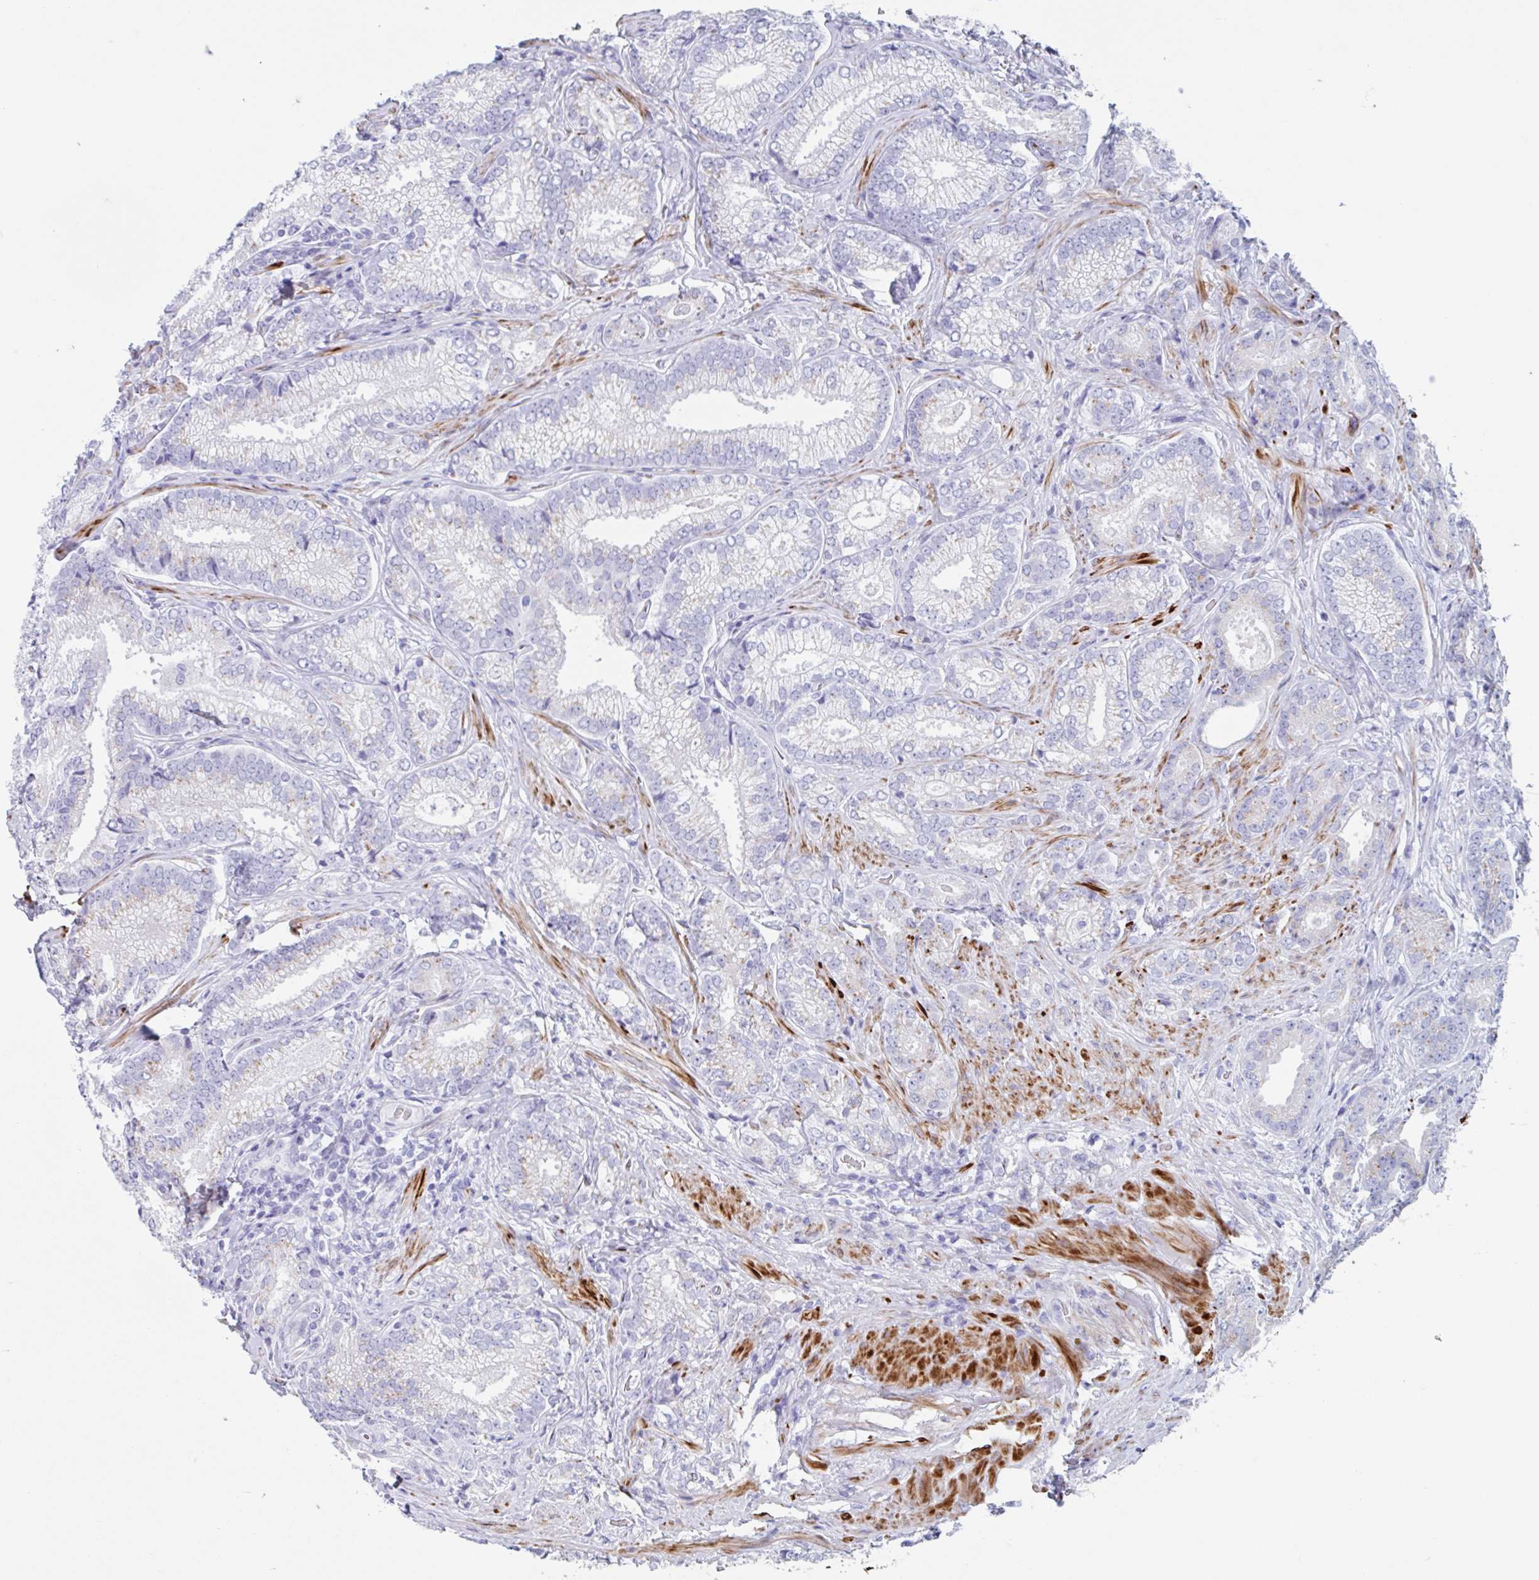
{"staining": {"intensity": "moderate", "quantity": "<25%", "location": "cytoplasmic/membranous"}, "tissue": "prostate cancer", "cell_type": "Tumor cells", "image_type": "cancer", "snomed": [{"axis": "morphology", "description": "Adenocarcinoma, Low grade"}, {"axis": "topography", "description": "Prostate"}], "caption": "Prostate cancer (low-grade adenocarcinoma) stained with a brown dye exhibits moderate cytoplasmic/membranous positive staining in about <25% of tumor cells.", "gene": "CPTP", "patient": {"sex": "male", "age": 63}}